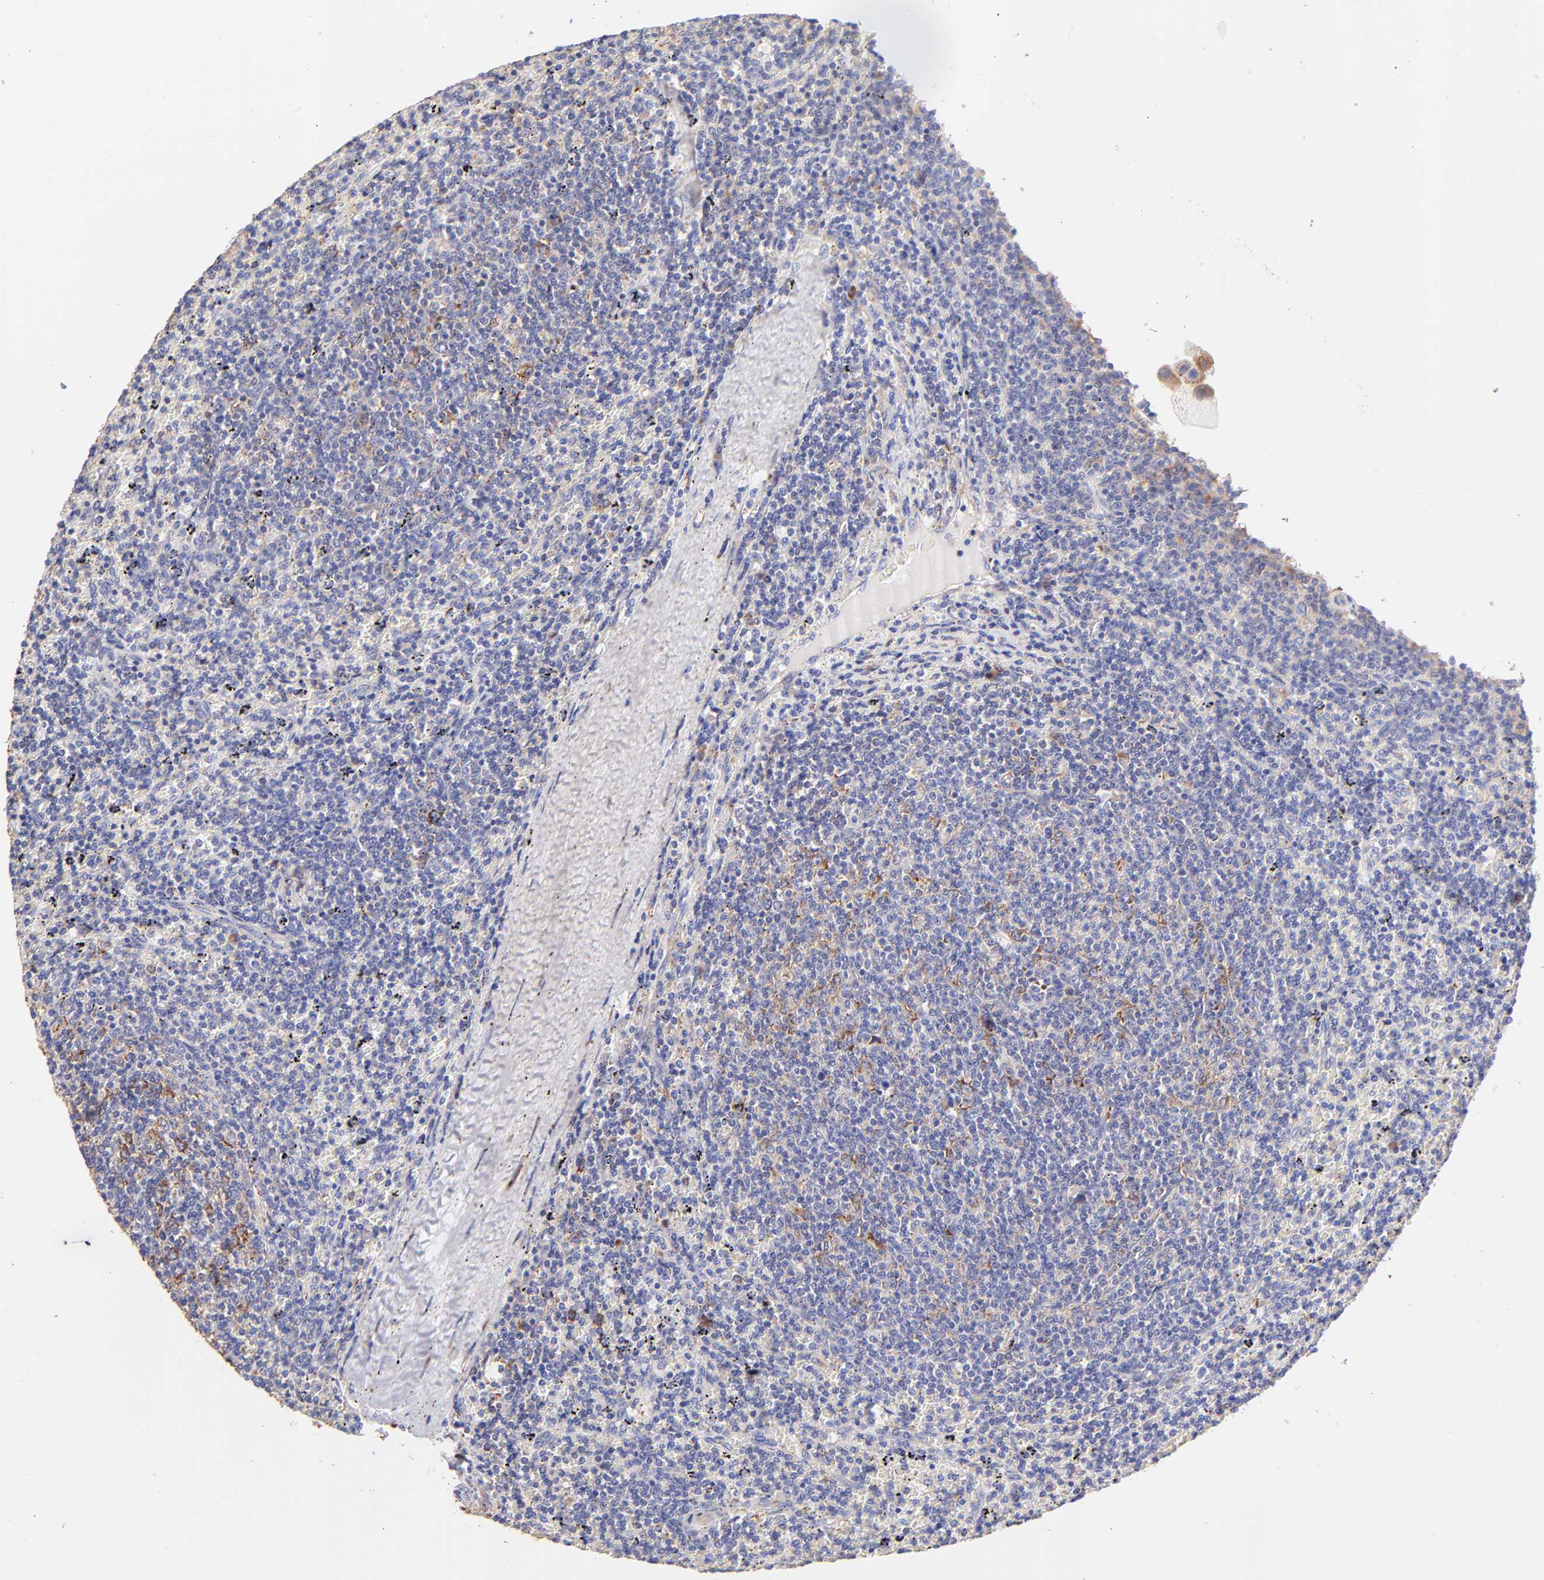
{"staining": {"intensity": "moderate", "quantity": "<25%", "location": "cytoplasmic/membranous"}, "tissue": "lymphoma", "cell_type": "Tumor cells", "image_type": "cancer", "snomed": [{"axis": "morphology", "description": "Malignant lymphoma, non-Hodgkin's type, Low grade"}, {"axis": "topography", "description": "Spleen"}], "caption": "Tumor cells reveal moderate cytoplasmic/membranous positivity in approximately <25% of cells in low-grade malignant lymphoma, non-Hodgkin's type. (brown staining indicates protein expression, while blue staining denotes nuclei).", "gene": "RPL30", "patient": {"sex": "female", "age": 50}}